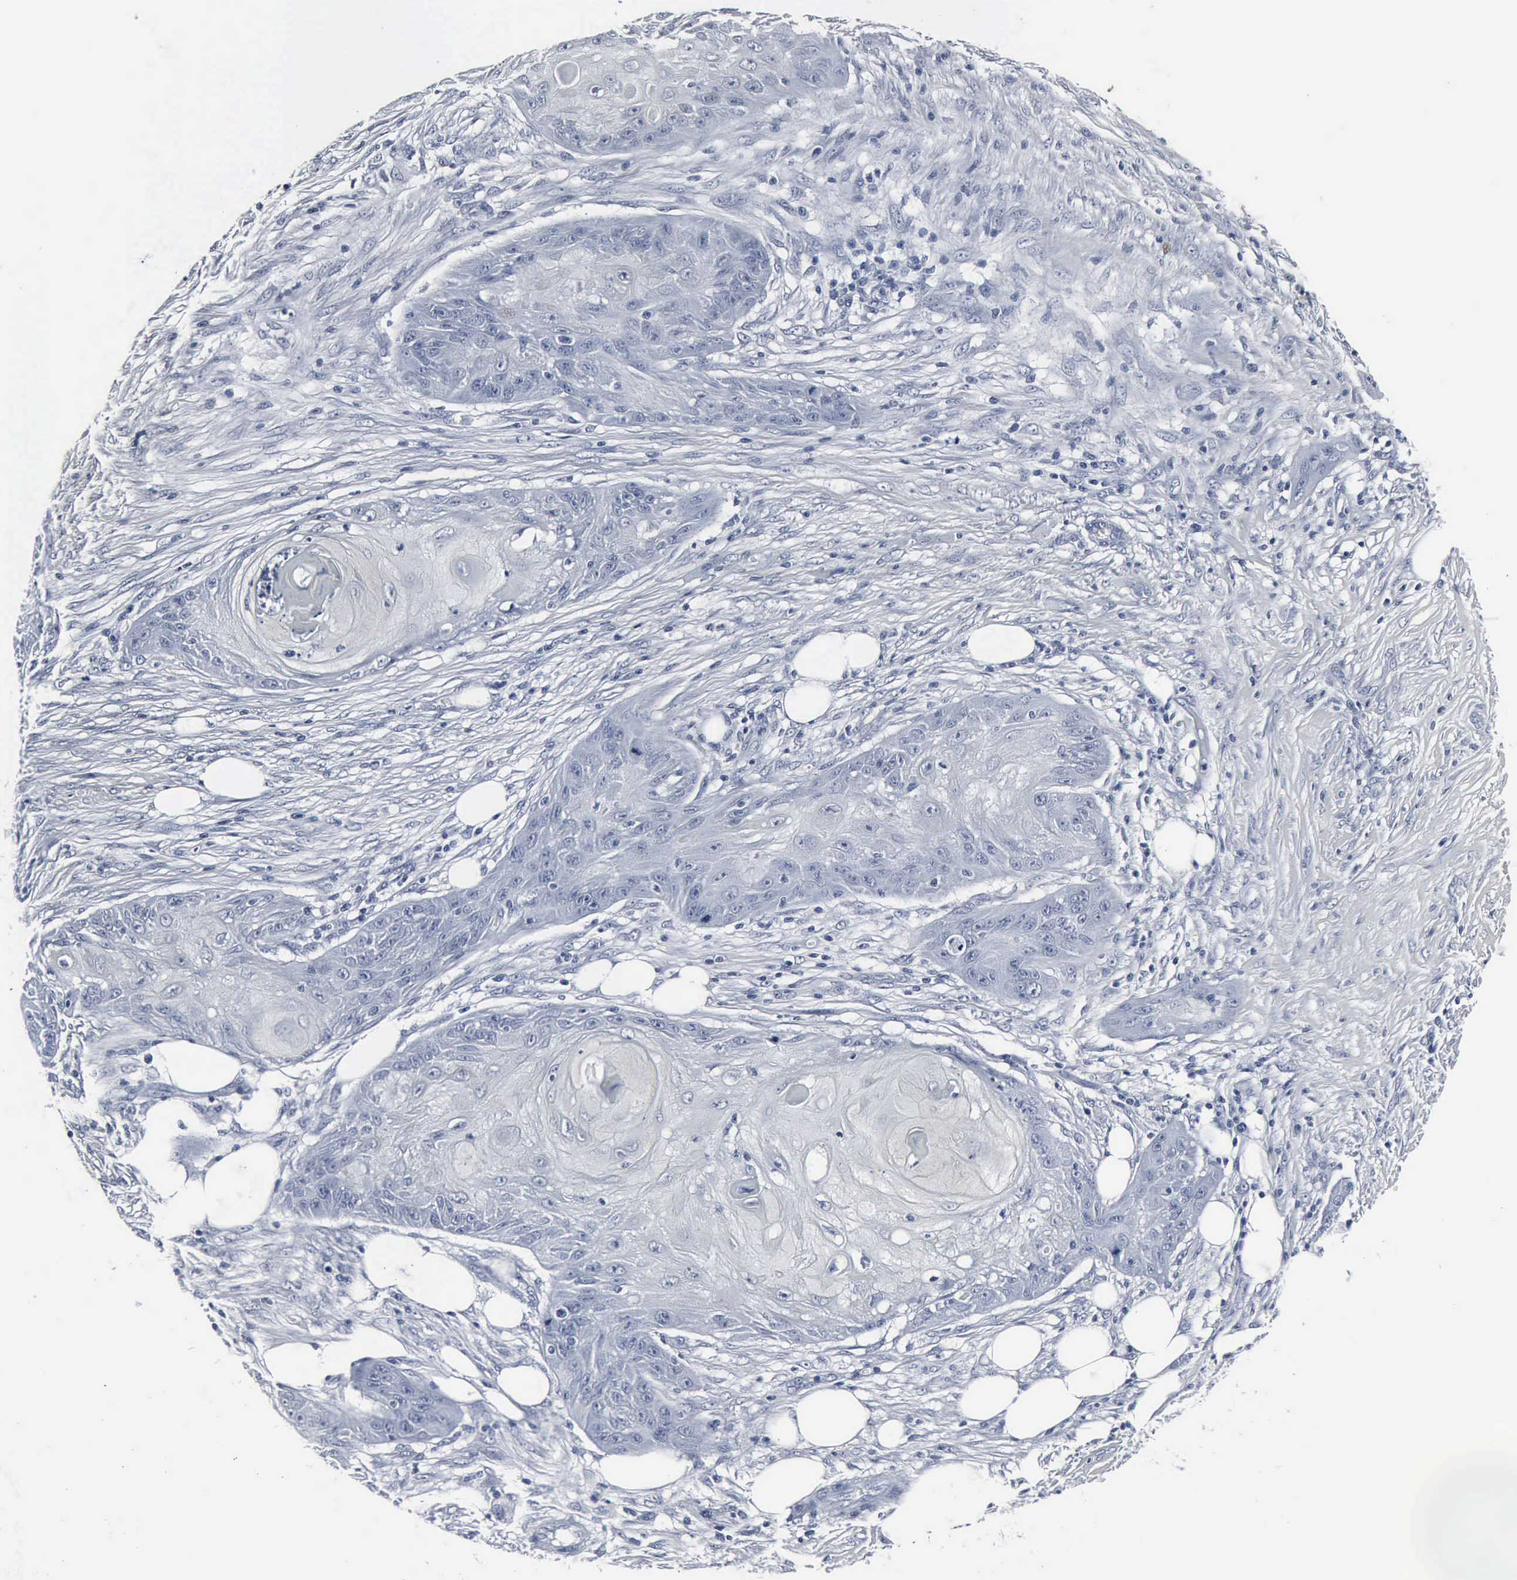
{"staining": {"intensity": "negative", "quantity": "none", "location": "none"}, "tissue": "skin cancer", "cell_type": "Tumor cells", "image_type": "cancer", "snomed": [{"axis": "morphology", "description": "Squamous cell carcinoma, NOS"}, {"axis": "topography", "description": "Skin"}], "caption": "Skin cancer (squamous cell carcinoma) was stained to show a protein in brown. There is no significant expression in tumor cells.", "gene": "SNAP25", "patient": {"sex": "female", "age": 88}}